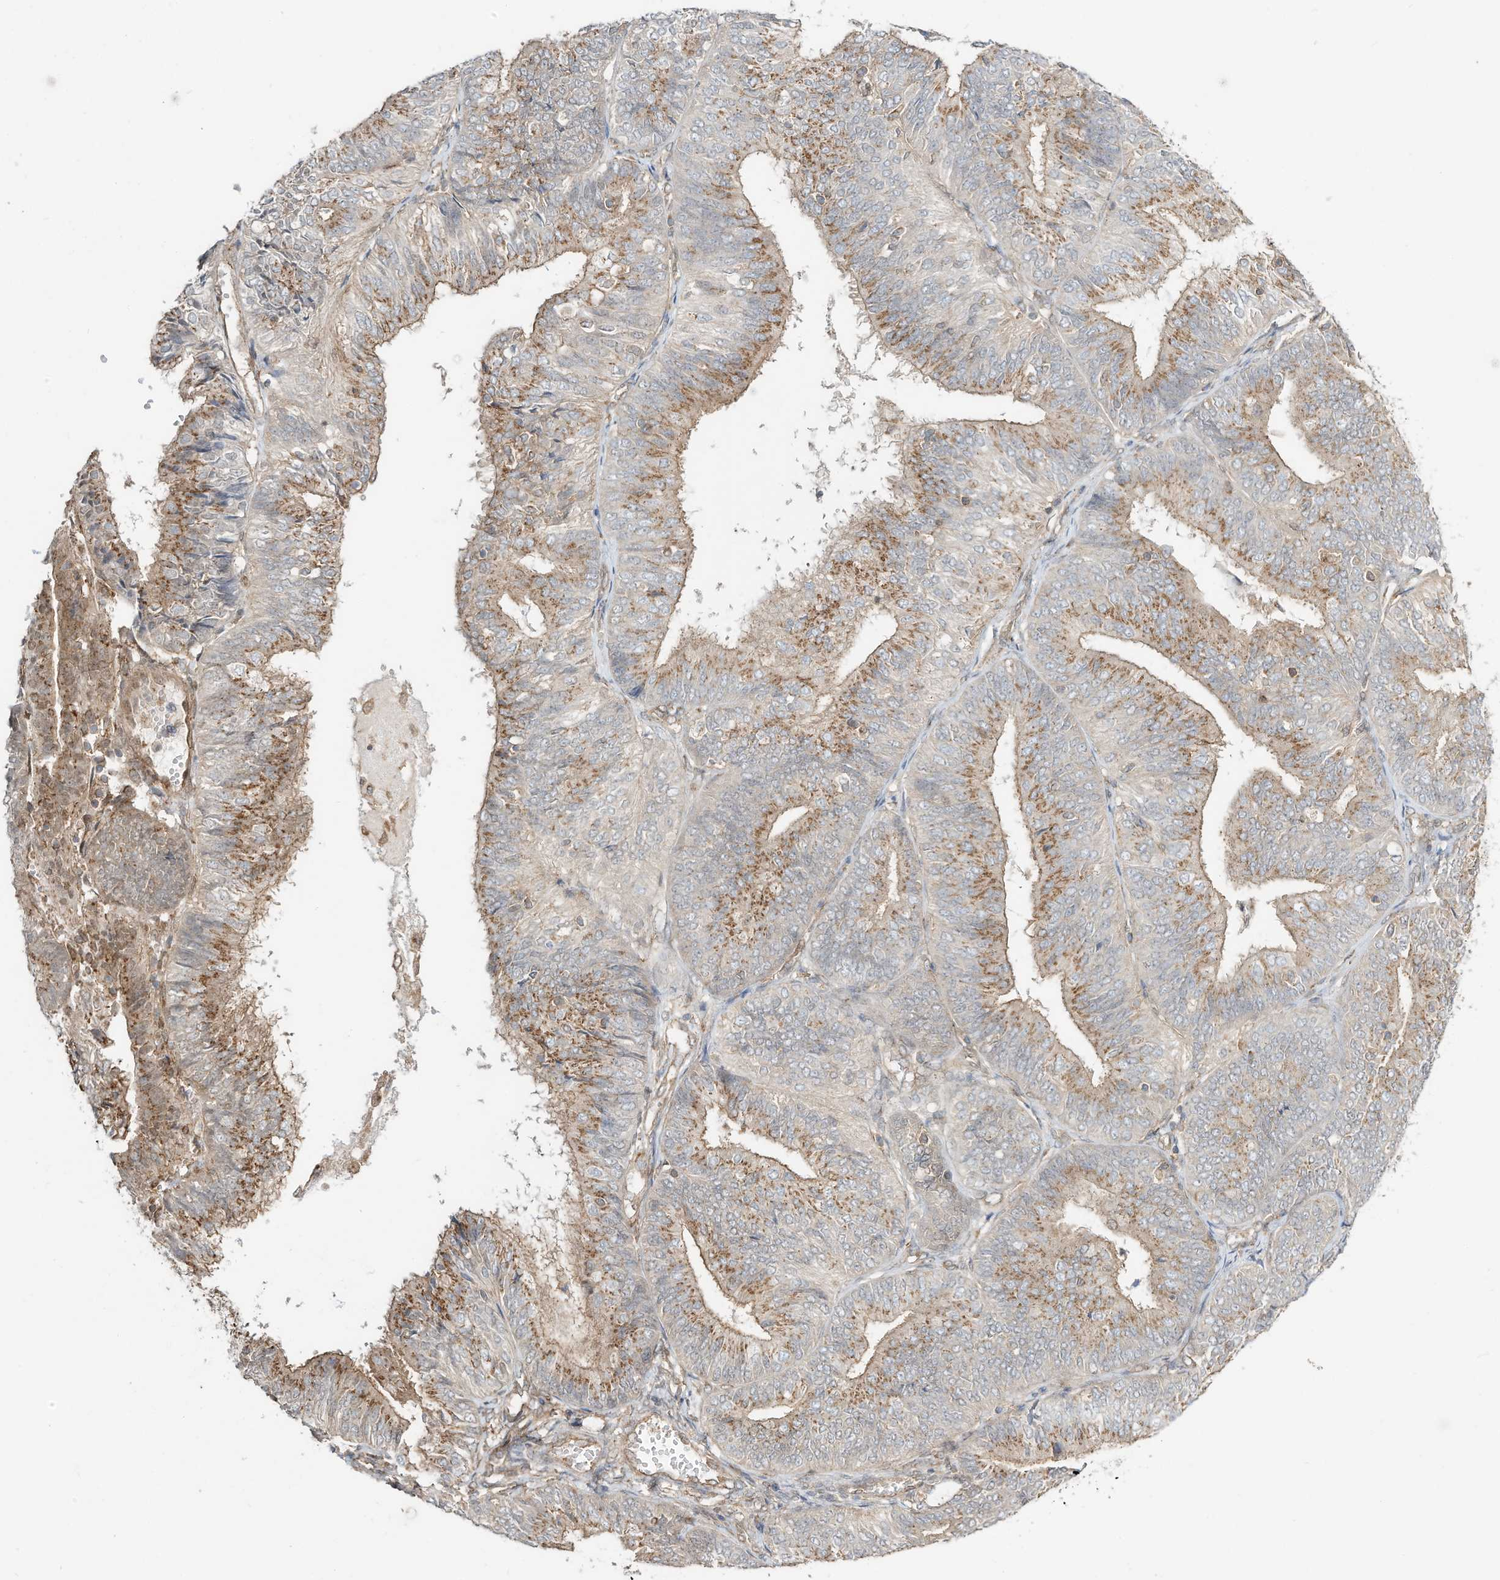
{"staining": {"intensity": "moderate", "quantity": ">75%", "location": "cytoplasmic/membranous"}, "tissue": "endometrial cancer", "cell_type": "Tumor cells", "image_type": "cancer", "snomed": [{"axis": "morphology", "description": "Adenocarcinoma, NOS"}, {"axis": "topography", "description": "Endometrium"}], "caption": "Immunohistochemistry of human endometrial cancer (adenocarcinoma) shows medium levels of moderate cytoplasmic/membranous expression in approximately >75% of tumor cells.", "gene": "CUX1", "patient": {"sex": "female", "age": 58}}